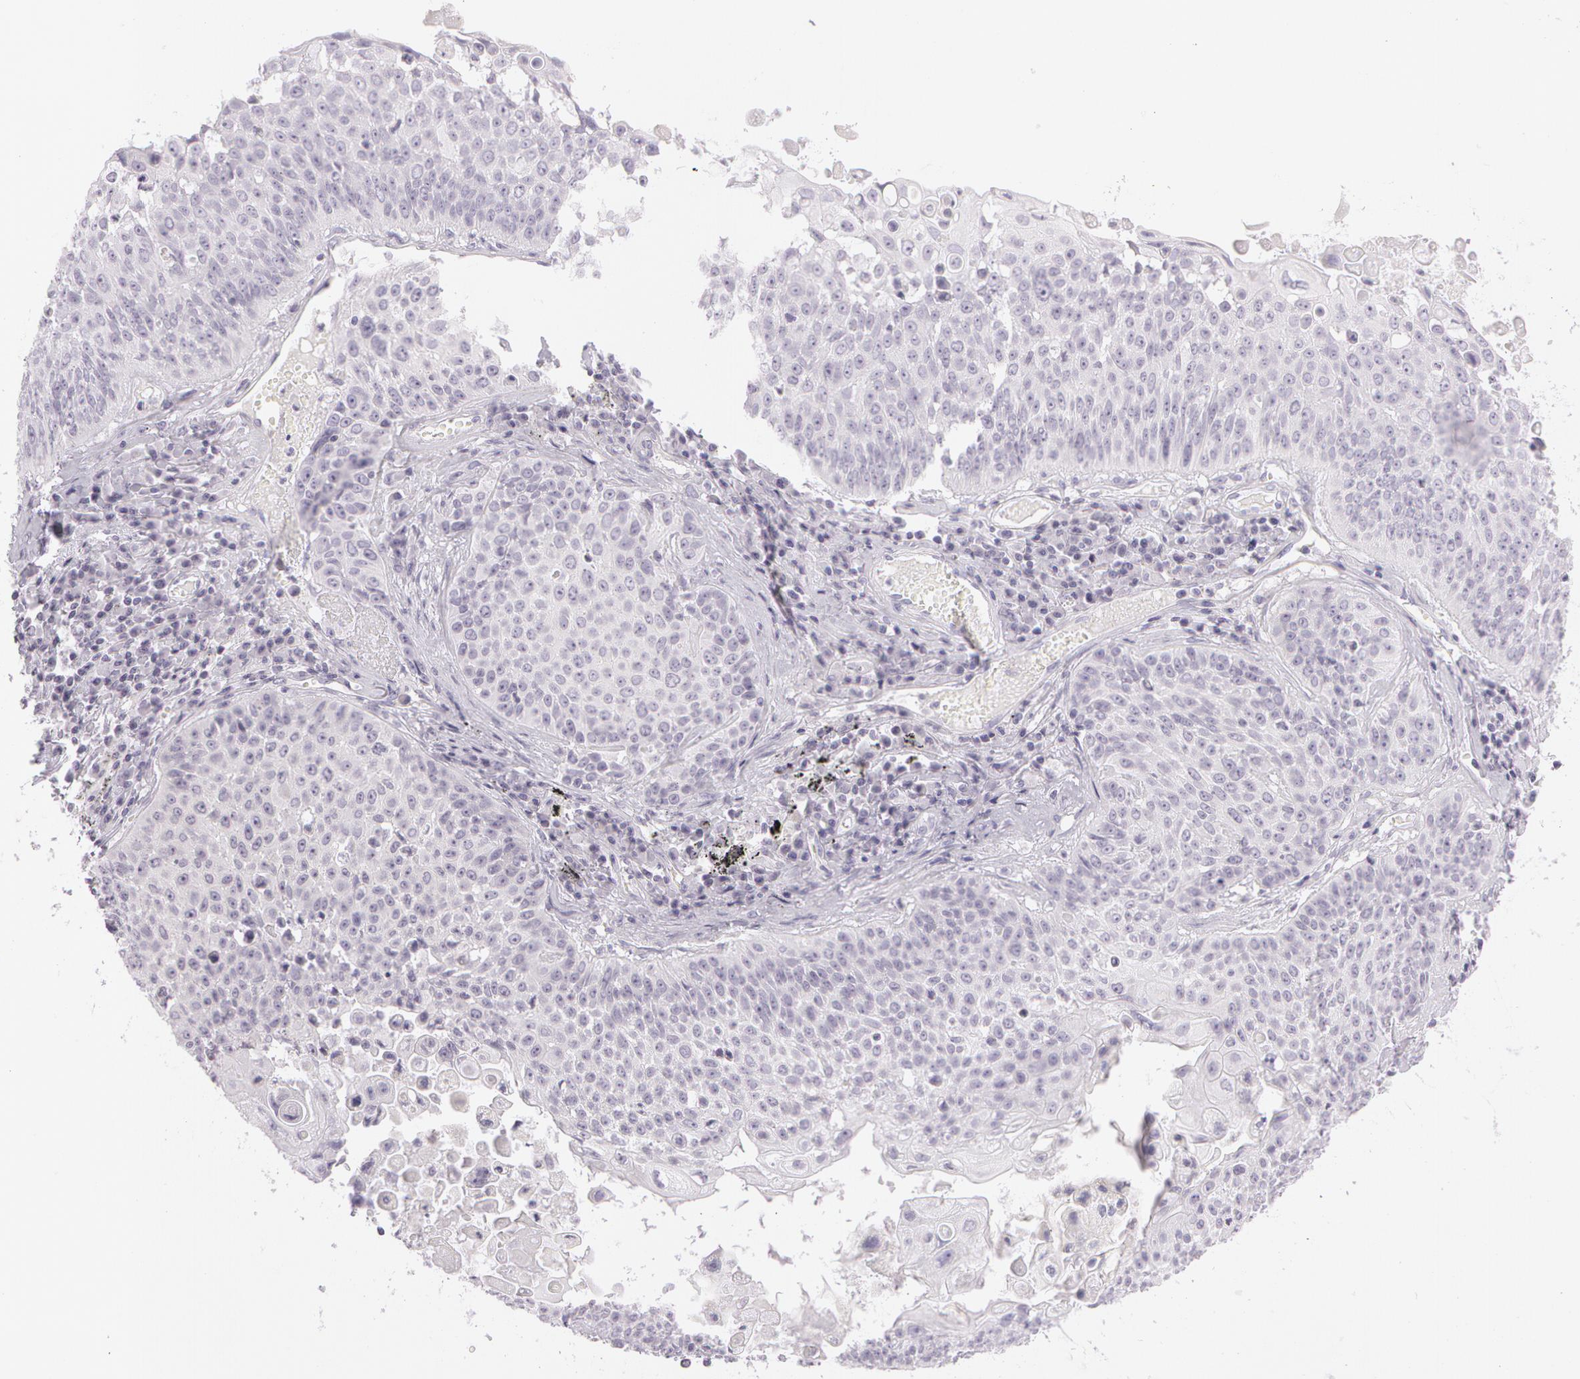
{"staining": {"intensity": "negative", "quantity": "none", "location": "none"}, "tissue": "lung cancer", "cell_type": "Tumor cells", "image_type": "cancer", "snomed": [{"axis": "morphology", "description": "Adenocarcinoma, NOS"}, {"axis": "topography", "description": "Lung"}], "caption": "Immunohistochemical staining of human lung adenocarcinoma displays no significant staining in tumor cells.", "gene": "OTC", "patient": {"sex": "male", "age": 60}}